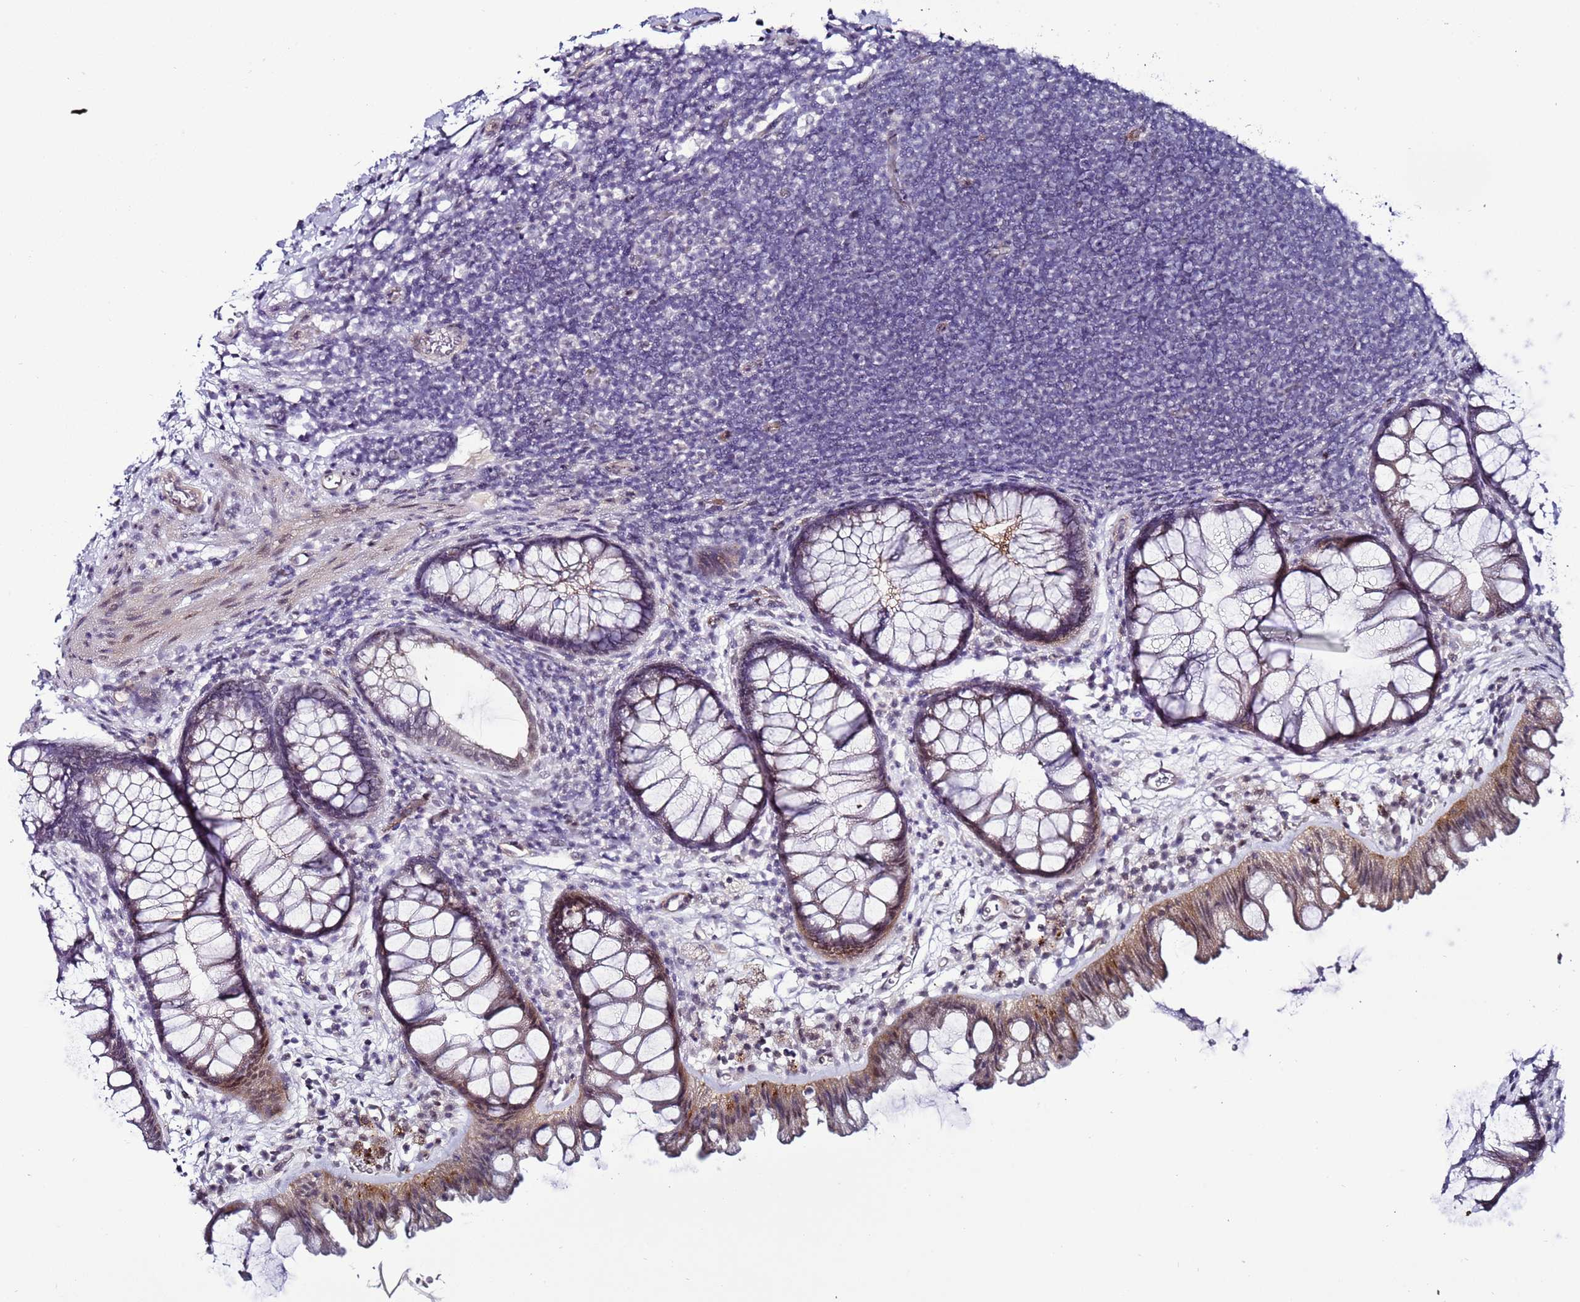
{"staining": {"intensity": "weak", "quantity": "<25%", "location": "cytoplasmic/membranous"}, "tissue": "colon", "cell_type": "Endothelial cells", "image_type": "normal", "snomed": [{"axis": "morphology", "description": "Normal tissue, NOS"}, {"axis": "topography", "description": "Colon"}], "caption": "IHC micrograph of normal human colon stained for a protein (brown), which displays no expression in endothelial cells. Nuclei are stained in blue.", "gene": "PSMA7", "patient": {"sex": "female", "age": 62}}